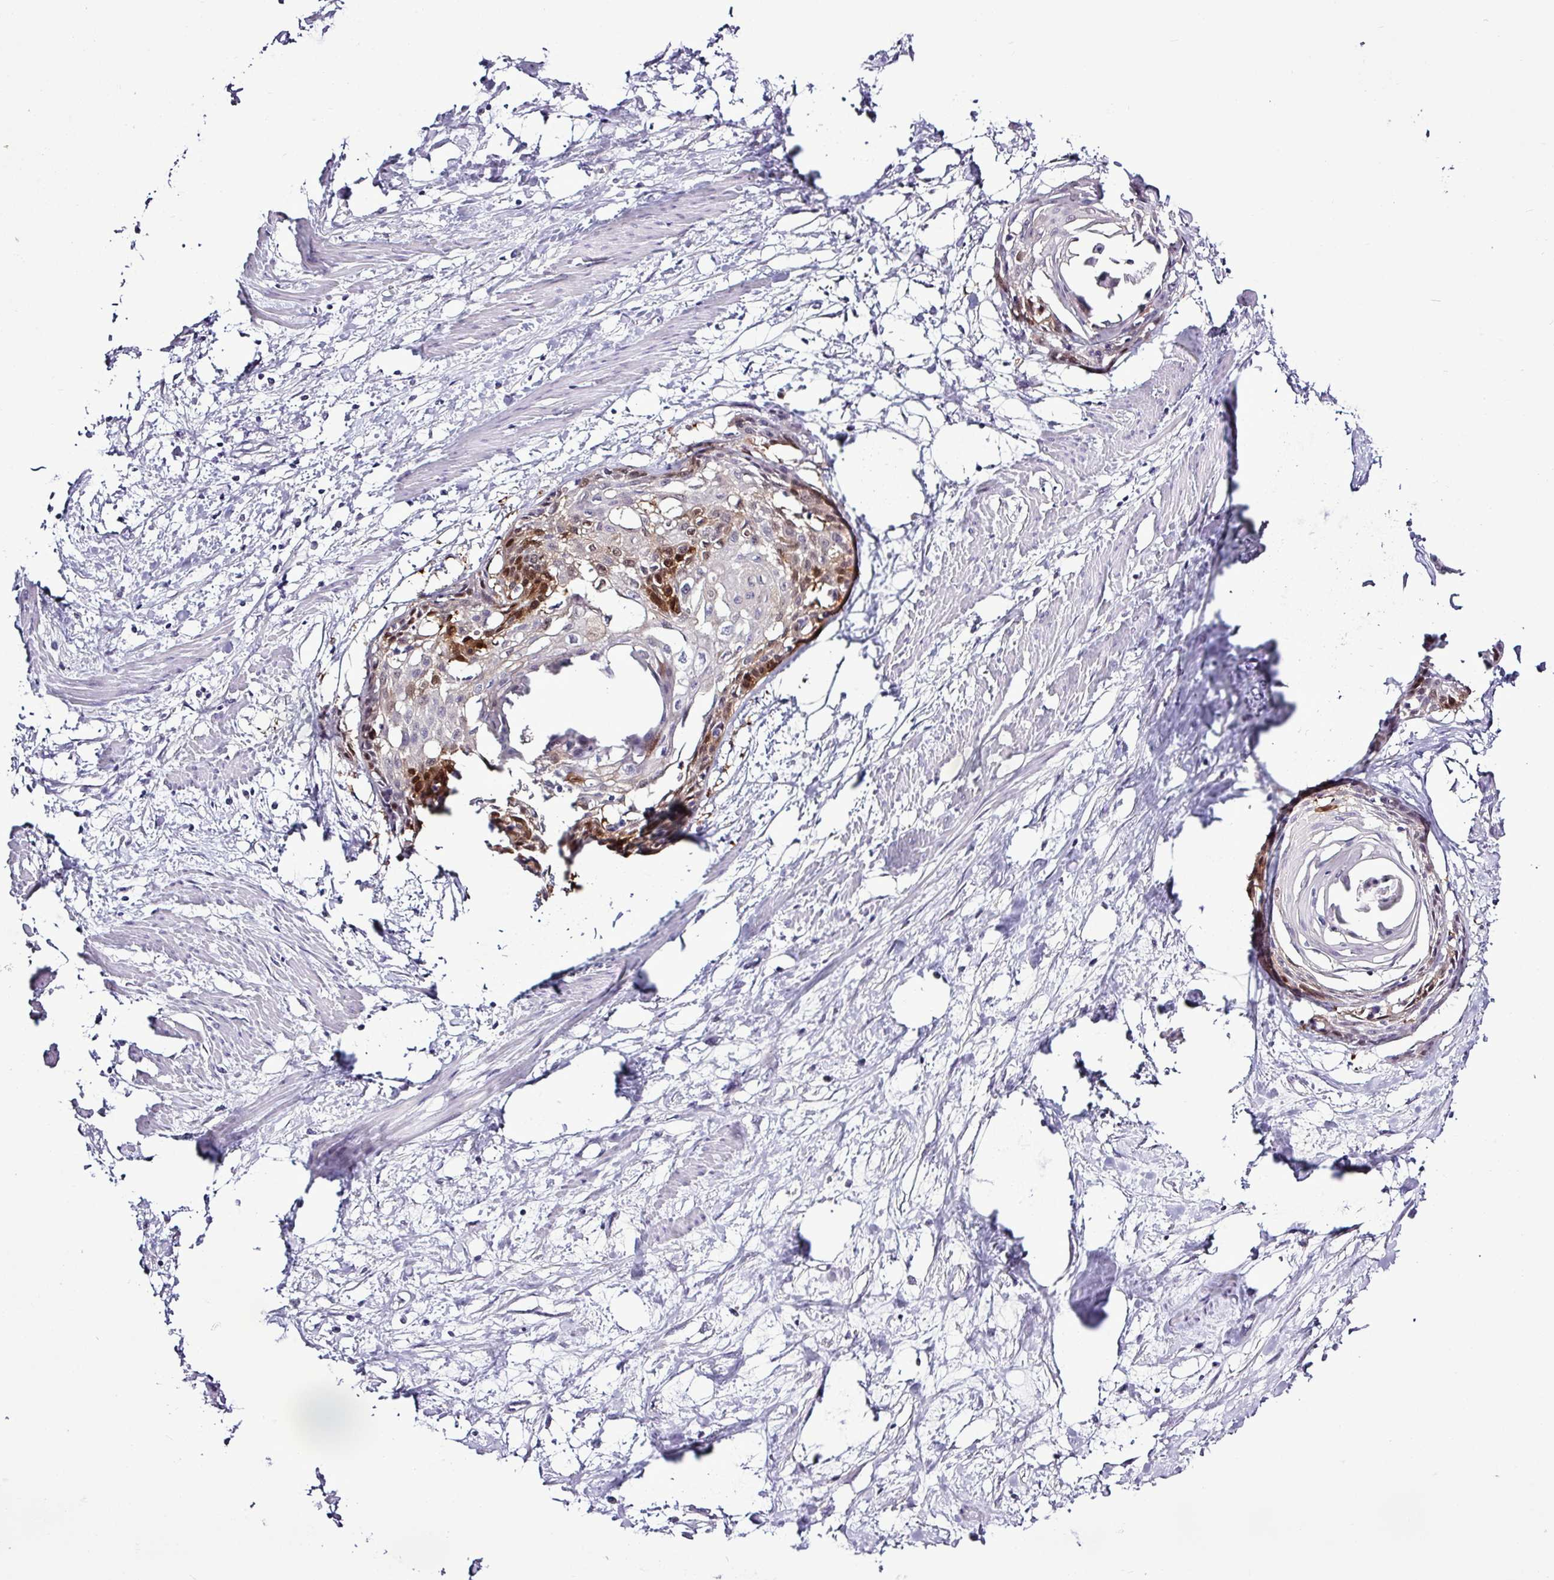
{"staining": {"intensity": "strong", "quantity": "<25%", "location": "cytoplasmic/membranous,nuclear"}, "tissue": "cervical cancer", "cell_type": "Tumor cells", "image_type": "cancer", "snomed": [{"axis": "morphology", "description": "Squamous cell carcinoma, NOS"}, {"axis": "topography", "description": "Cervix"}], "caption": "A brown stain shows strong cytoplasmic/membranous and nuclear staining of a protein in human squamous cell carcinoma (cervical) tumor cells.", "gene": "ALDH3A1", "patient": {"sex": "female", "age": 57}}